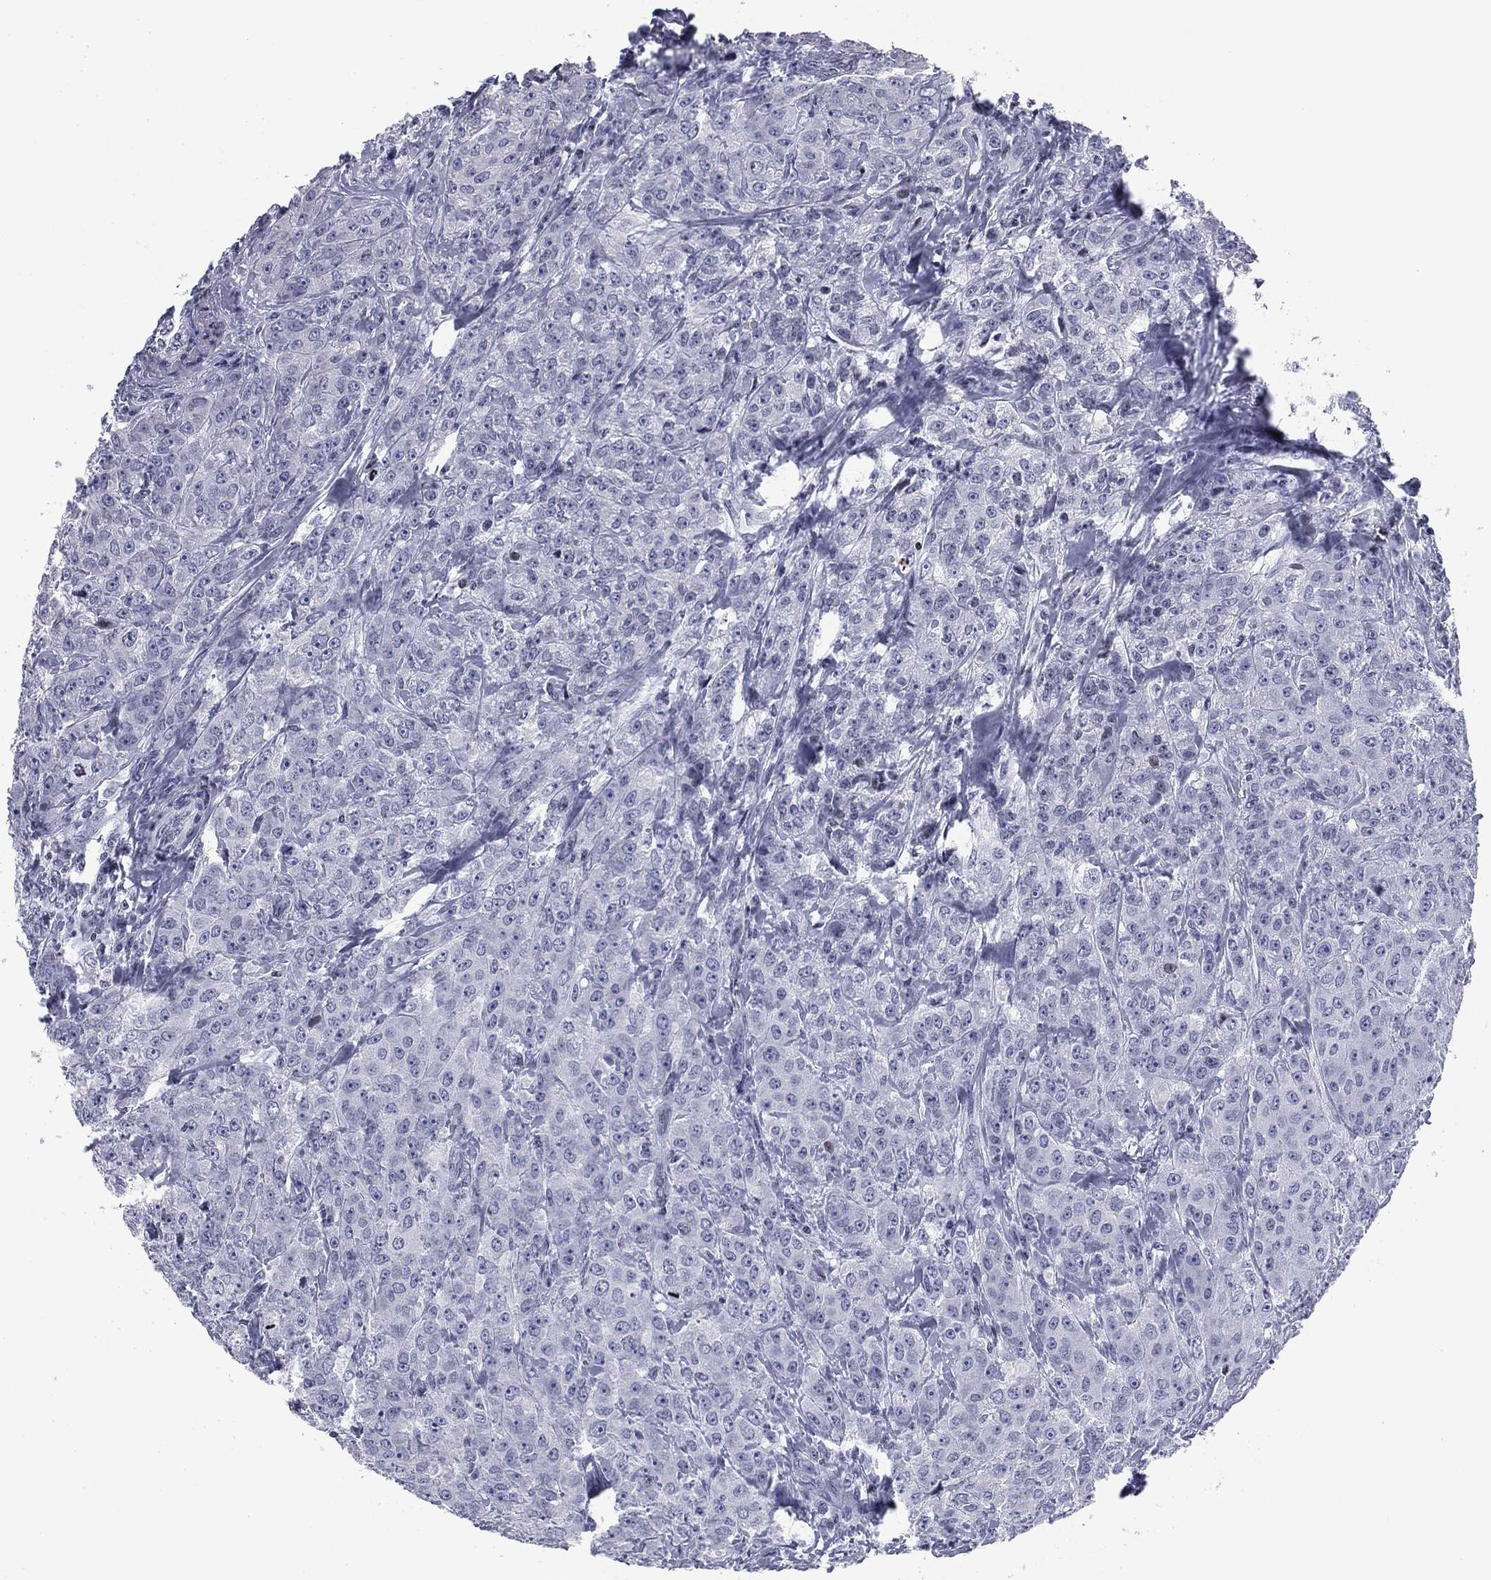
{"staining": {"intensity": "negative", "quantity": "none", "location": "none"}, "tissue": "breast cancer", "cell_type": "Tumor cells", "image_type": "cancer", "snomed": [{"axis": "morphology", "description": "Duct carcinoma"}, {"axis": "topography", "description": "Breast"}], "caption": "The histopathology image shows no staining of tumor cells in intraductal carcinoma (breast).", "gene": "CCDC144A", "patient": {"sex": "female", "age": 43}}